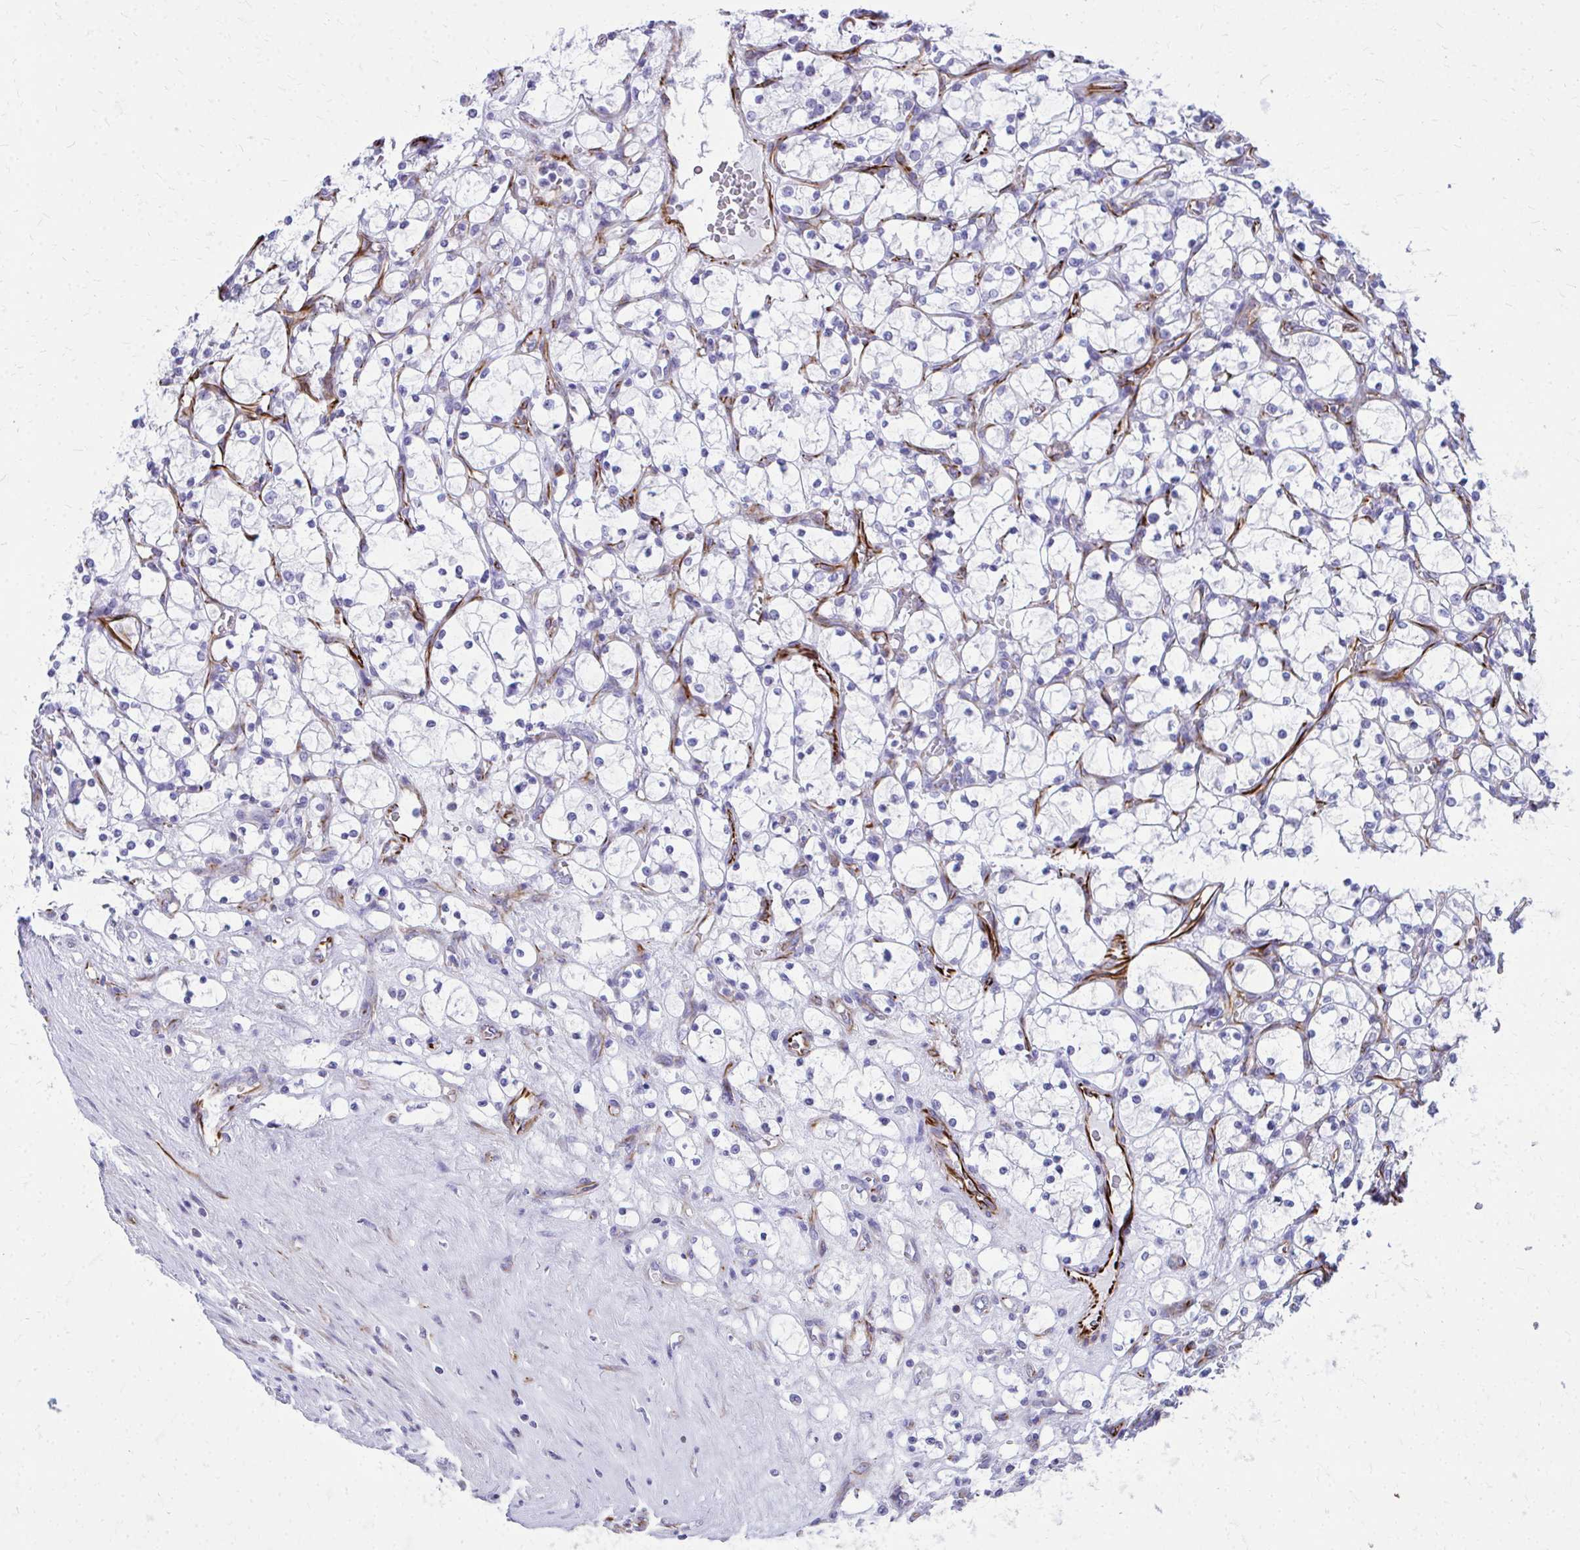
{"staining": {"intensity": "negative", "quantity": "none", "location": "none"}, "tissue": "renal cancer", "cell_type": "Tumor cells", "image_type": "cancer", "snomed": [{"axis": "morphology", "description": "Adenocarcinoma, NOS"}, {"axis": "topography", "description": "Kidney"}], "caption": "Renal cancer was stained to show a protein in brown. There is no significant expression in tumor cells. Nuclei are stained in blue.", "gene": "TRIM6", "patient": {"sex": "female", "age": 69}}